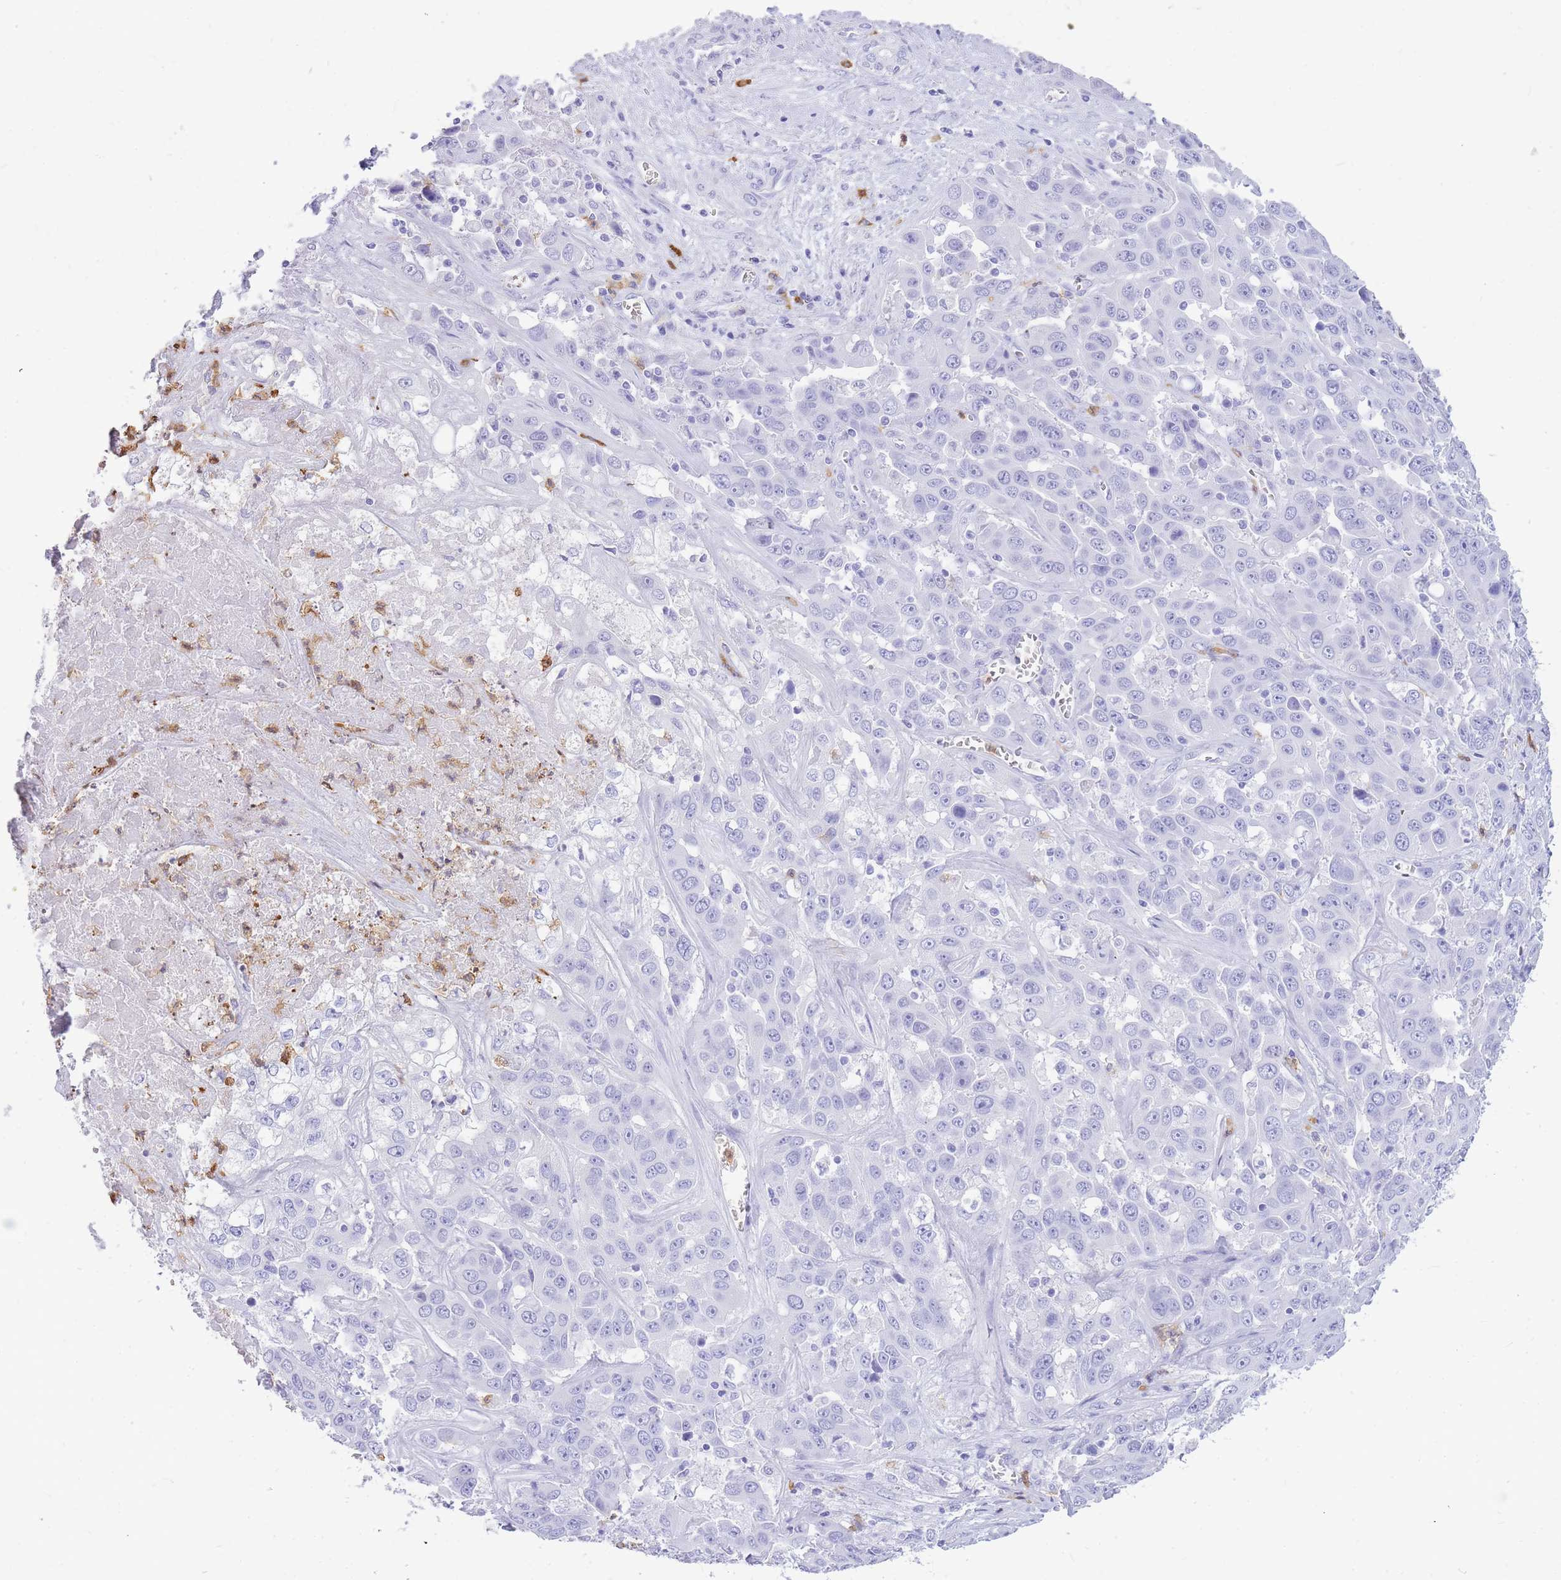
{"staining": {"intensity": "negative", "quantity": "none", "location": "none"}, "tissue": "liver cancer", "cell_type": "Tumor cells", "image_type": "cancer", "snomed": [{"axis": "morphology", "description": "Cholangiocarcinoma"}, {"axis": "topography", "description": "Liver"}], "caption": "Liver cholangiocarcinoma was stained to show a protein in brown. There is no significant expression in tumor cells.", "gene": "HERC1", "patient": {"sex": "female", "age": 52}}